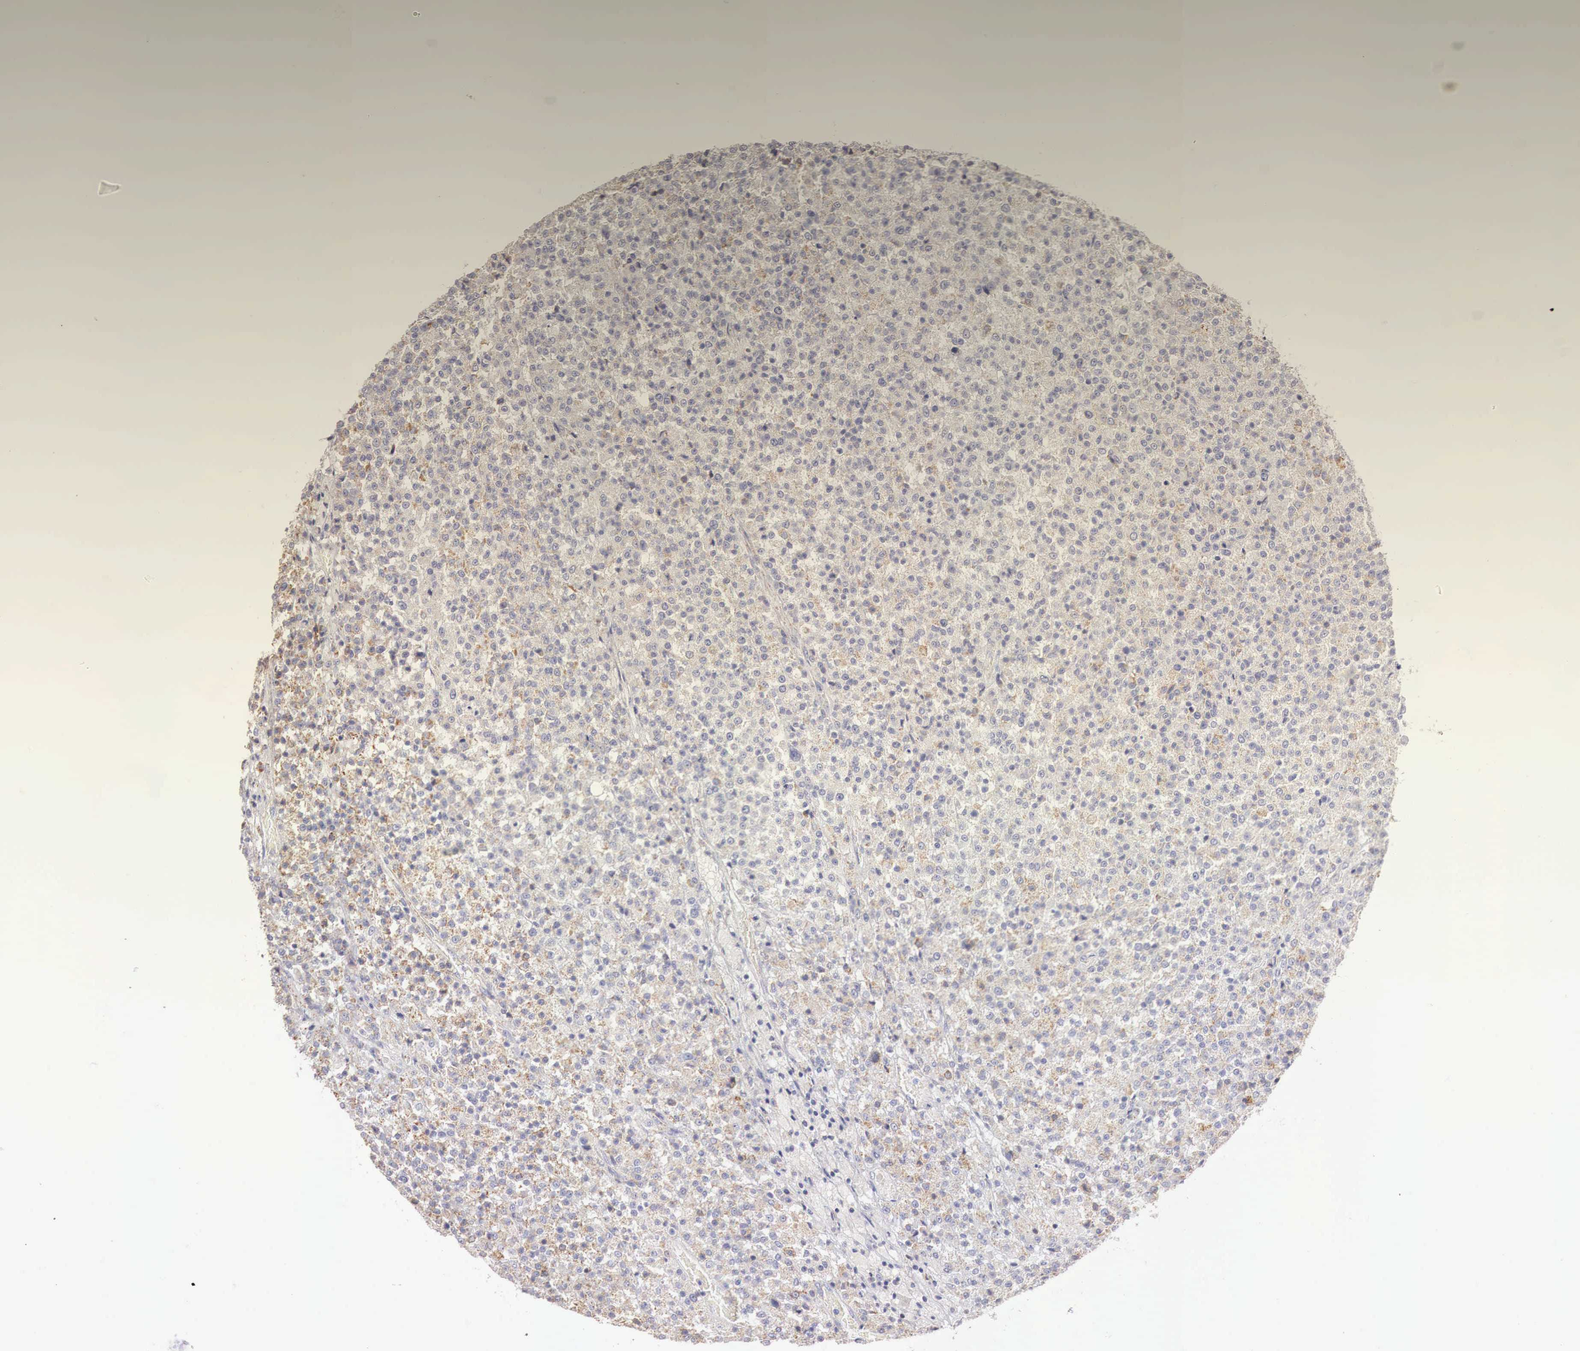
{"staining": {"intensity": "weak", "quantity": "<25%", "location": "cytoplasmic/membranous"}, "tissue": "testis cancer", "cell_type": "Tumor cells", "image_type": "cancer", "snomed": [{"axis": "morphology", "description": "Seminoma, NOS"}, {"axis": "topography", "description": "Testis"}], "caption": "DAB immunohistochemical staining of testis seminoma displays no significant positivity in tumor cells.", "gene": "IDH3G", "patient": {"sex": "male", "age": 59}}